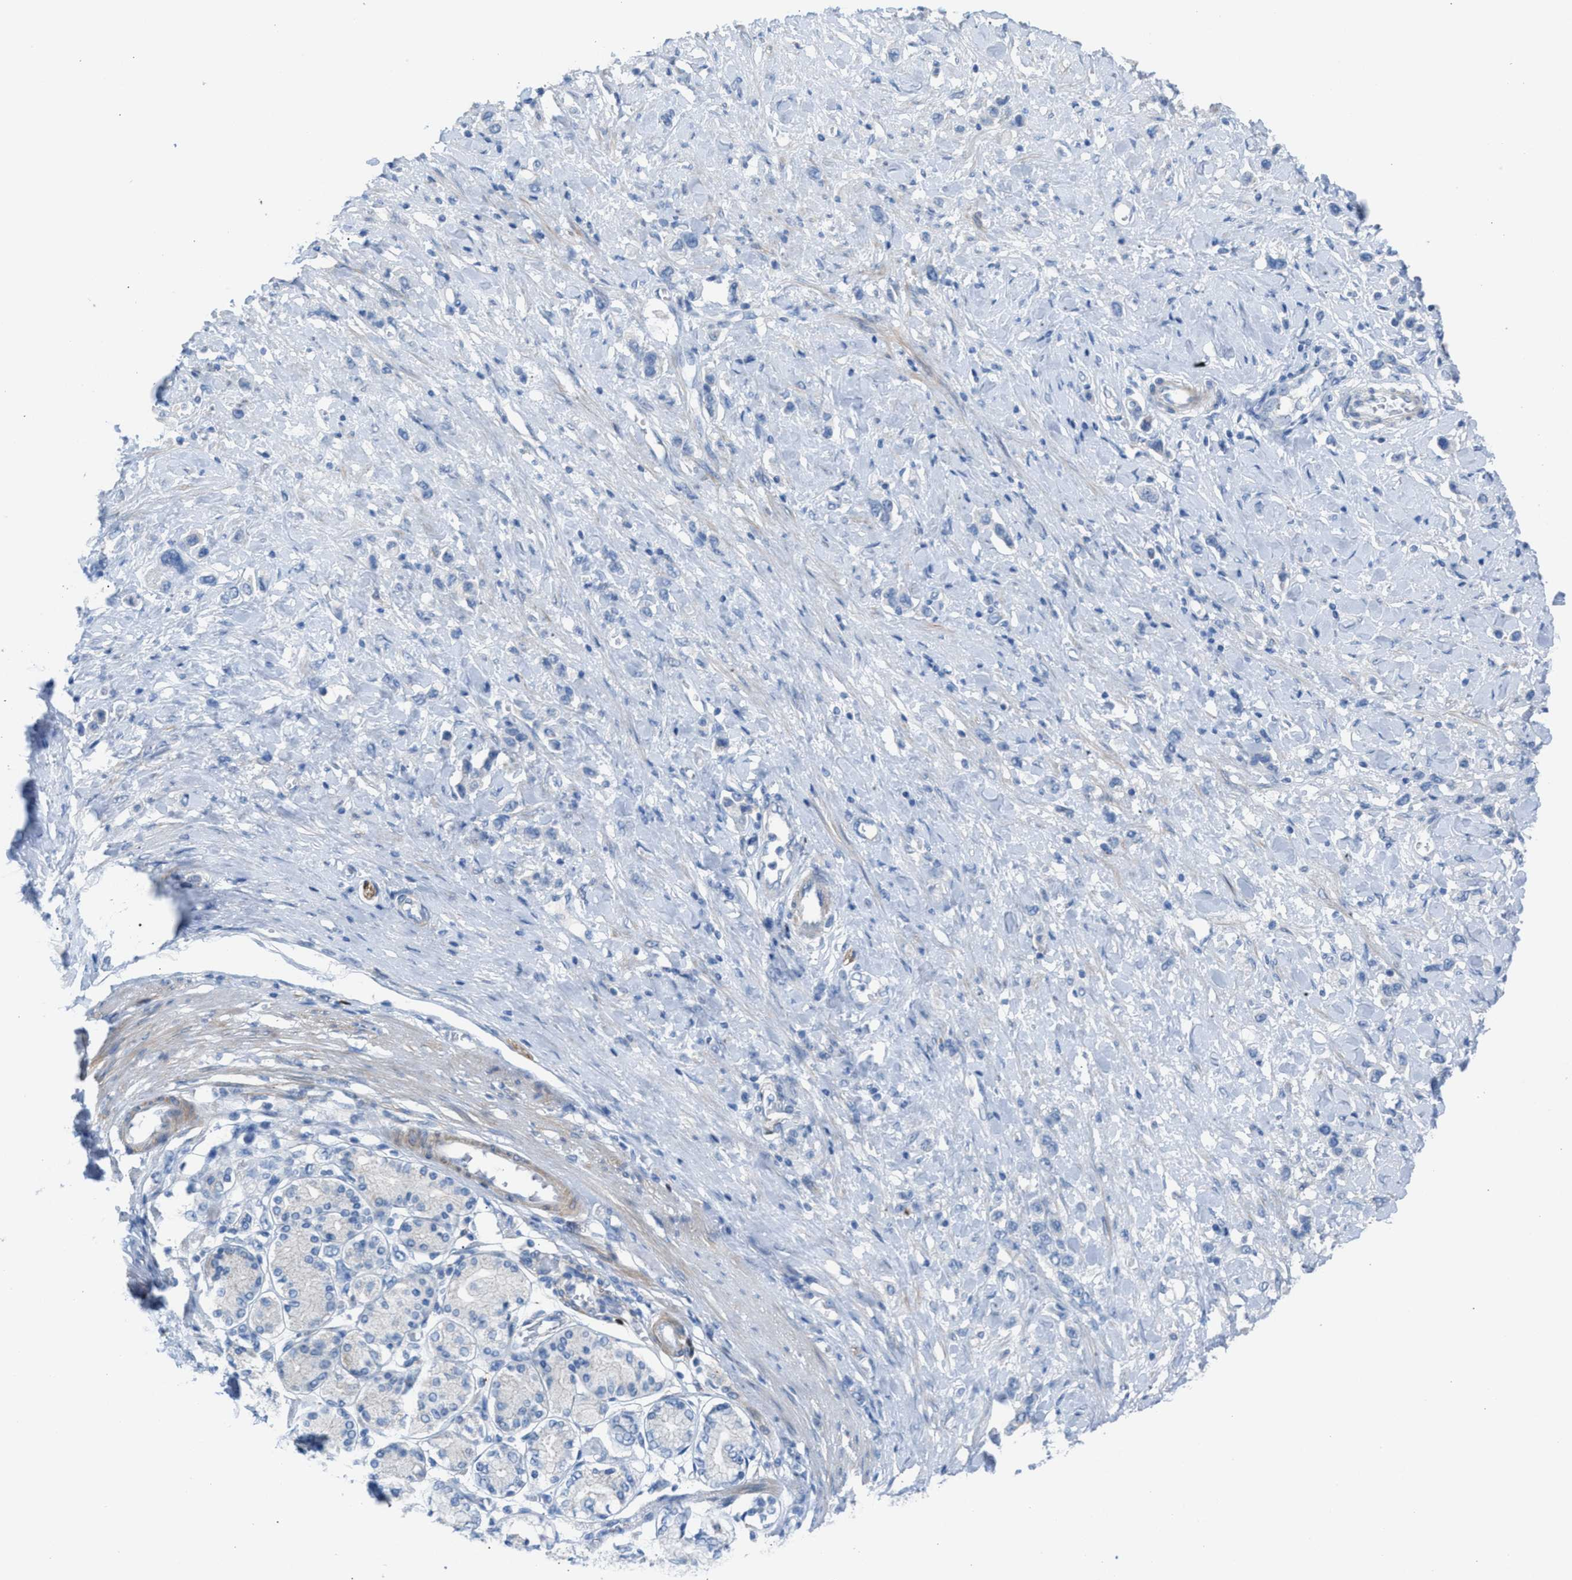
{"staining": {"intensity": "negative", "quantity": "none", "location": "none"}, "tissue": "stomach cancer", "cell_type": "Tumor cells", "image_type": "cancer", "snomed": [{"axis": "morphology", "description": "Adenocarcinoma, NOS"}, {"axis": "topography", "description": "Stomach"}], "caption": "Immunohistochemistry of human stomach adenocarcinoma displays no expression in tumor cells.", "gene": "ASPA", "patient": {"sex": "female", "age": 65}}